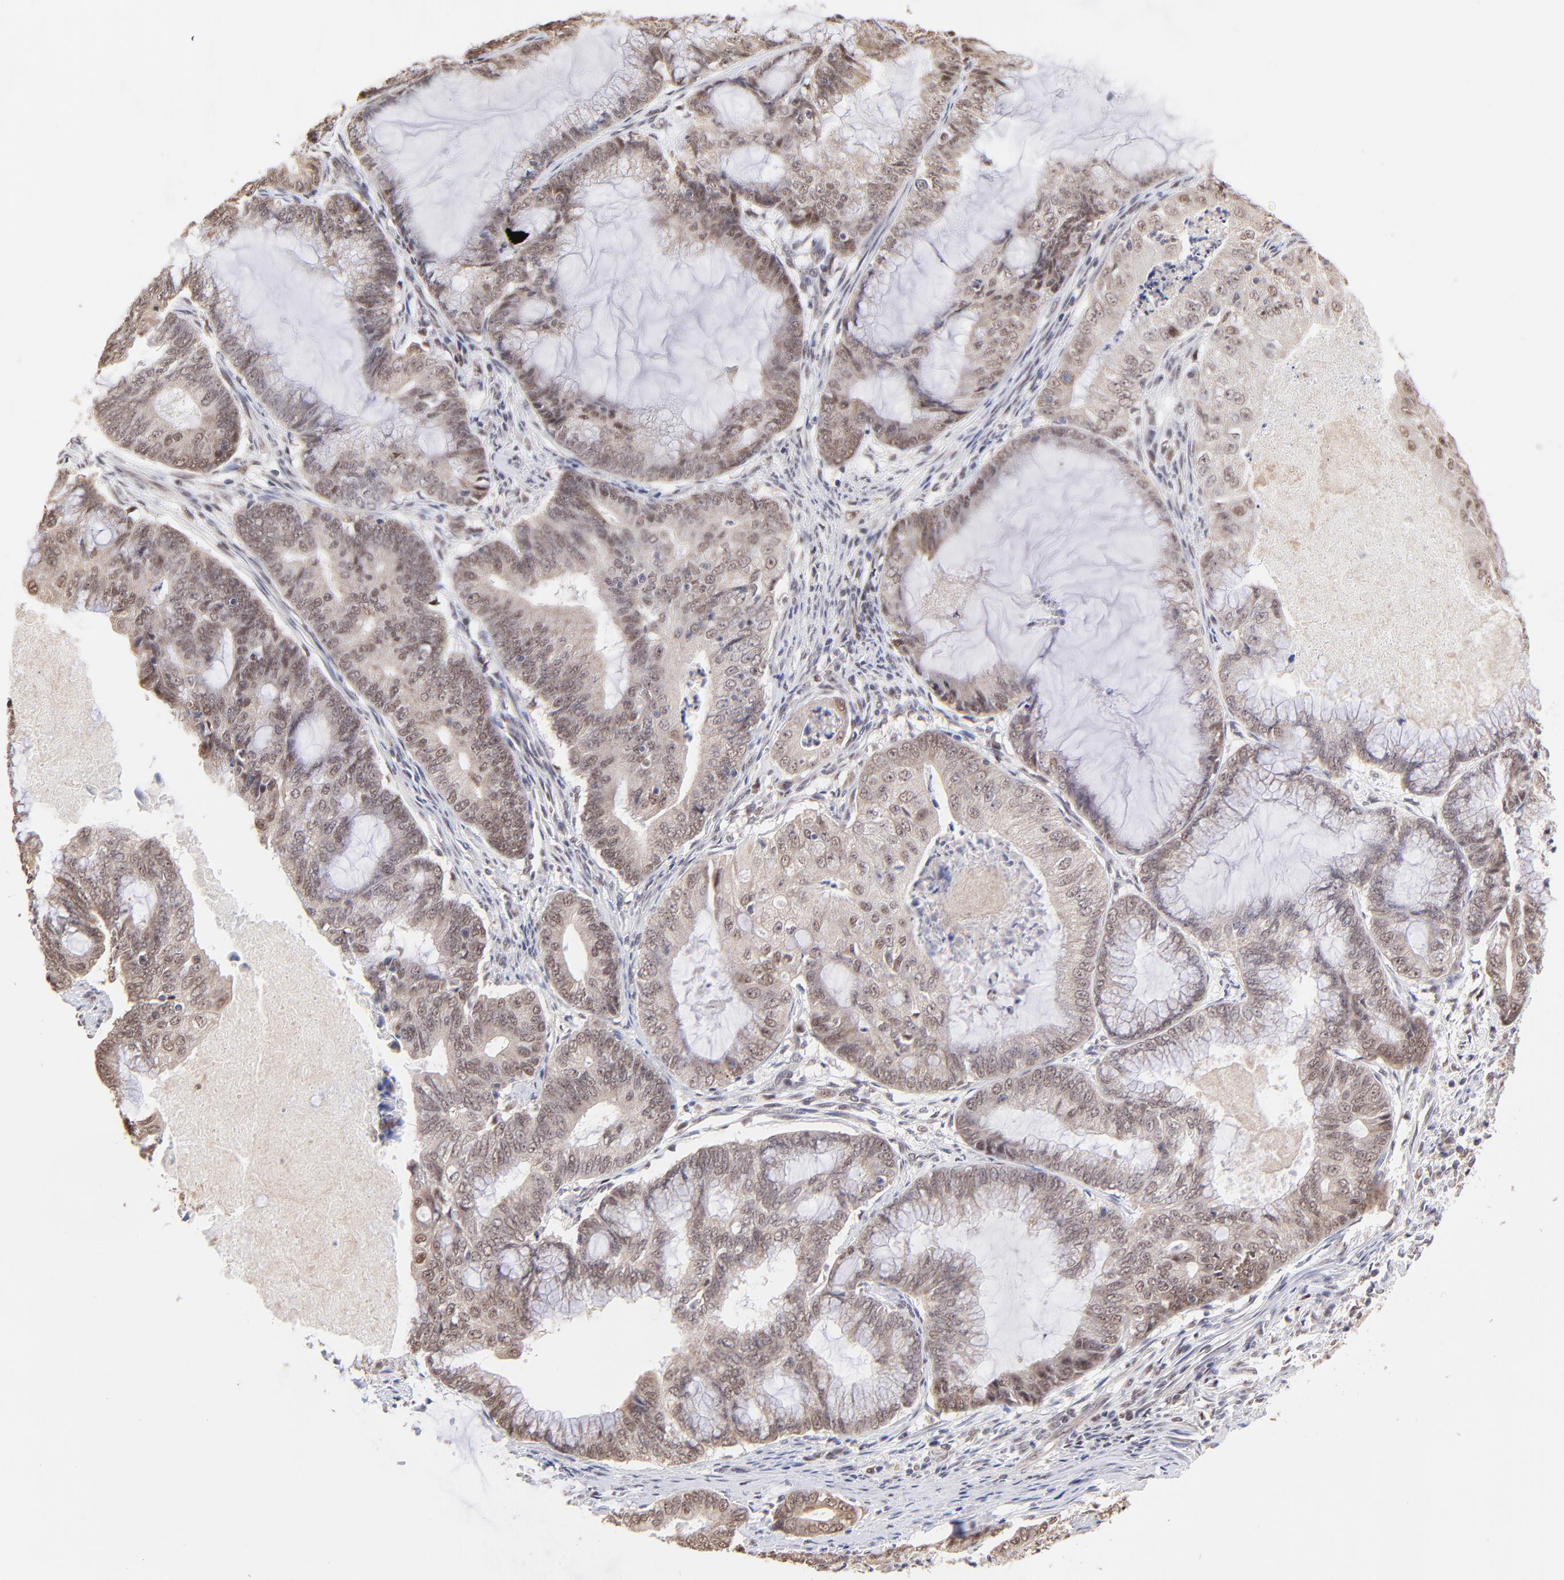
{"staining": {"intensity": "weak", "quantity": ">75%", "location": "cytoplasmic/membranous,nuclear"}, "tissue": "endometrial cancer", "cell_type": "Tumor cells", "image_type": "cancer", "snomed": [{"axis": "morphology", "description": "Adenocarcinoma, NOS"}, {"axis": "topography", "description": "Endometrium"}], "caption": "Human adenocarcinoma (endometrial) stained with a protein marker demonstrates weak staining in tumor cells.", "gene": "ZNF670", "patient": {"sex": "female", "age": 63}}